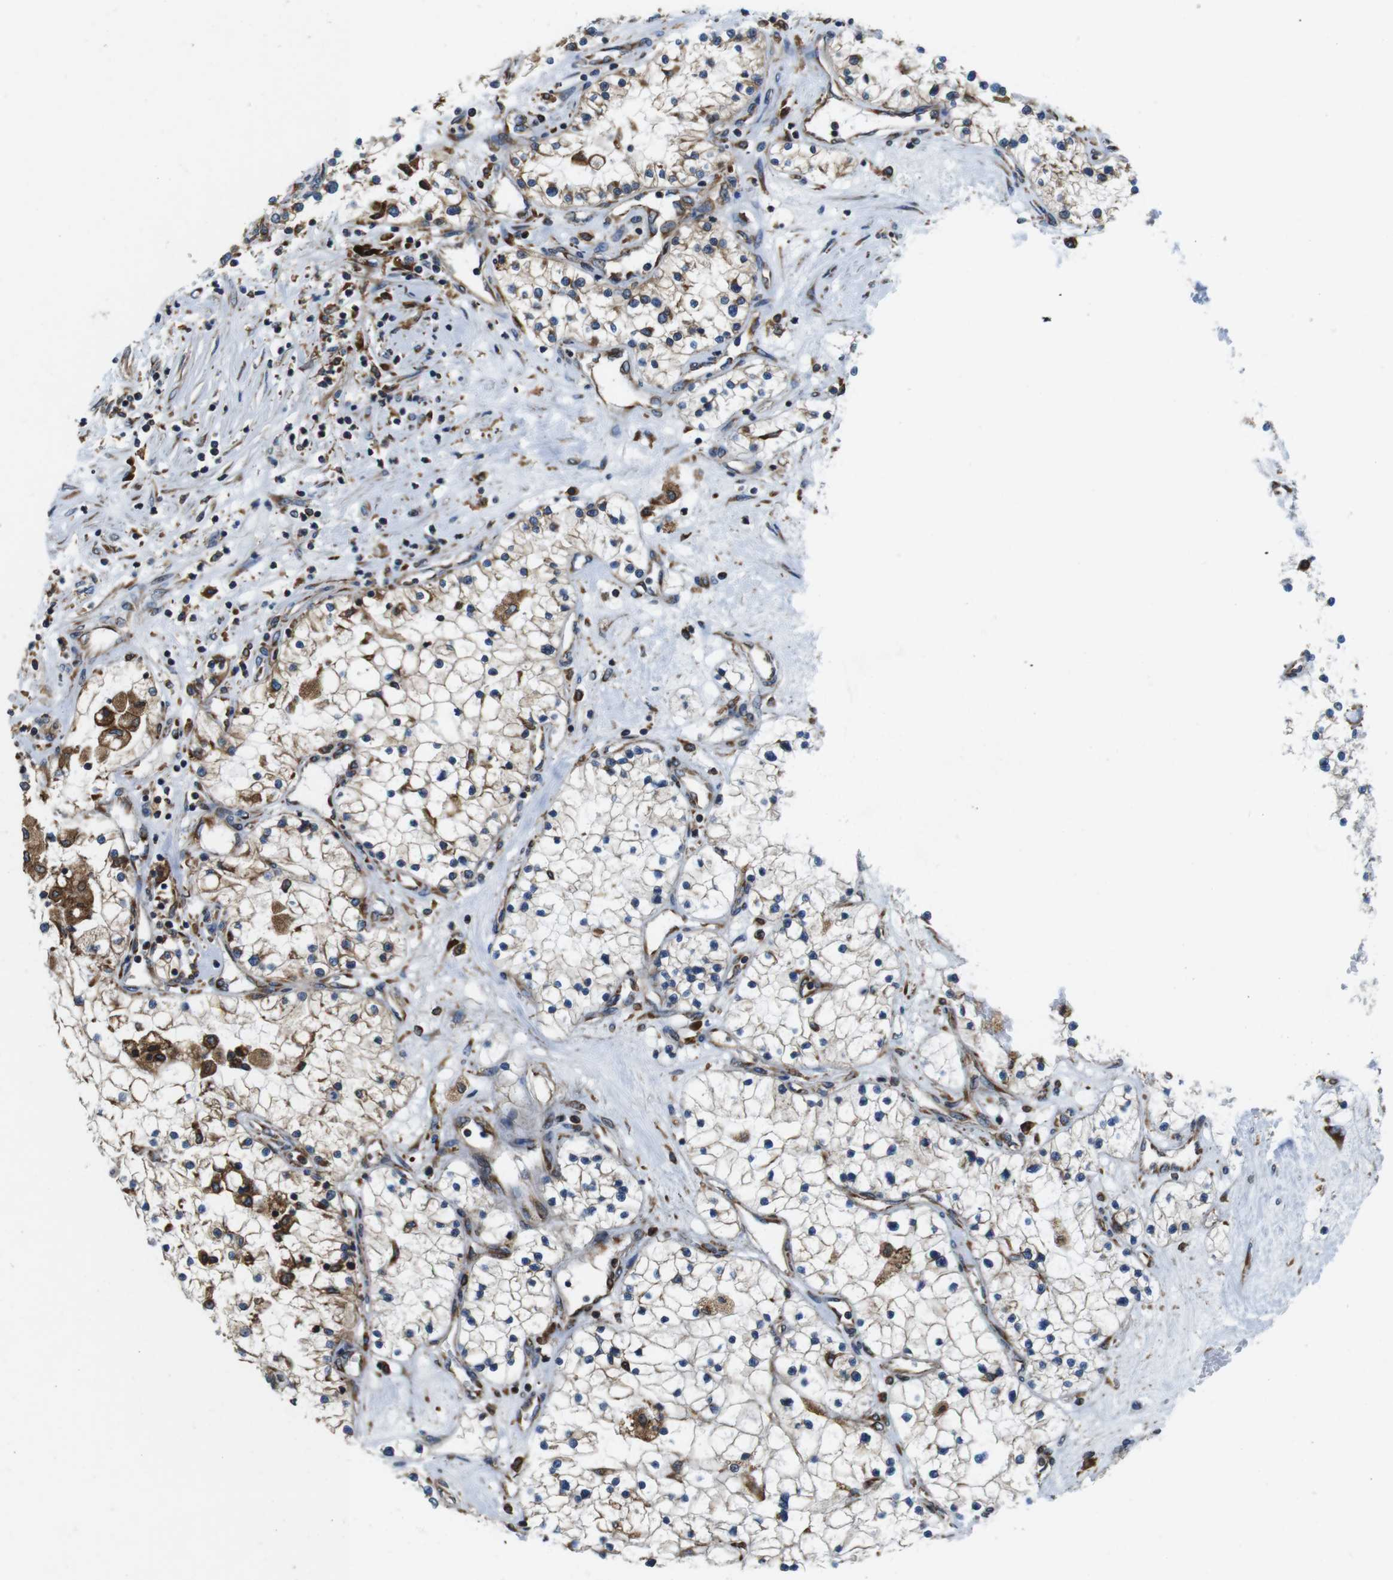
{"staining": {"intensity": "moderate", "quantity": "25%-75%", "location": "cytoplasmic/membranous"}, "tissue": "renal cancer", "cell_type": "Tumor cells", "image_type": "cancer", "snomed": [{"axis": "morphology", "description": "Adenocarcinoma, NOS"}, {"axis": "topography", "description": "Kidney"}], "caption": "DAB immunohistochemical staining of renal cancer exhibits moderate cytoplasmic/membranous protein positivity in approximately 25%-75% of tumor cells.", "gene": "UGGT1", "patient": {"sex": "male", "age": 68}}